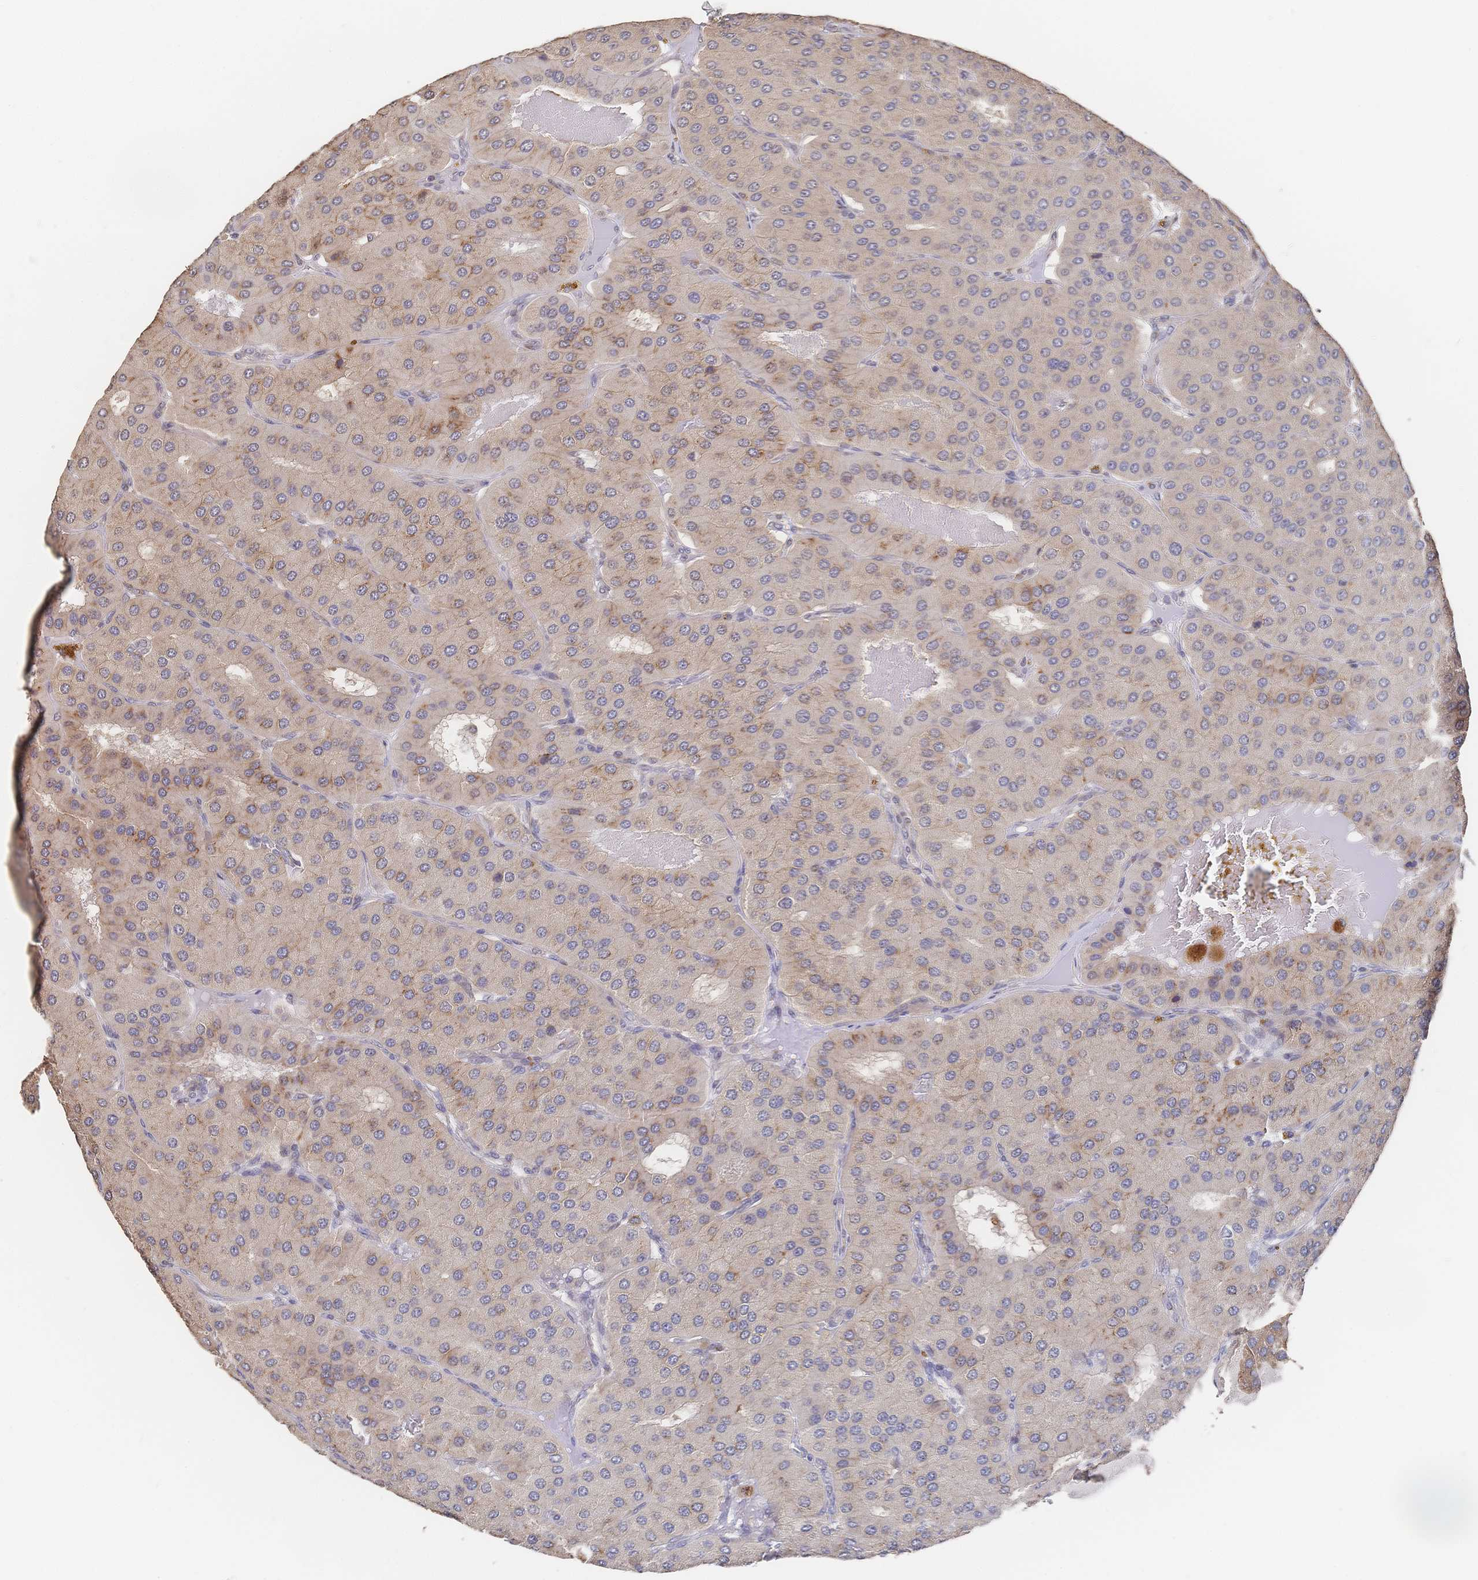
{"staining": {"intensity": "weak", "quantity": "25%-75%", "location": "cytoplasmic/membranous"}, "tissue": "parathyroid gland", "cell_type": "Glandular cells", "image_type": "normal", "snomed": [{"axis": "morphology", "description": "Normal tissue, NOS"}, {"axis": "morphology", "description": "Adenoma, NOS"}, {"axis": "topography", "description": "Parathyroid gland"}], "caption": "Parathyroid gland stained for a protein exhibits weak cytoplasmic/membranous positivity in glandular cells. The protein of interest is shown in brown color, while the nuclei are stained blue.", "gene": "DNAJA4", "patient": {"sex": "female", "age": 86}}